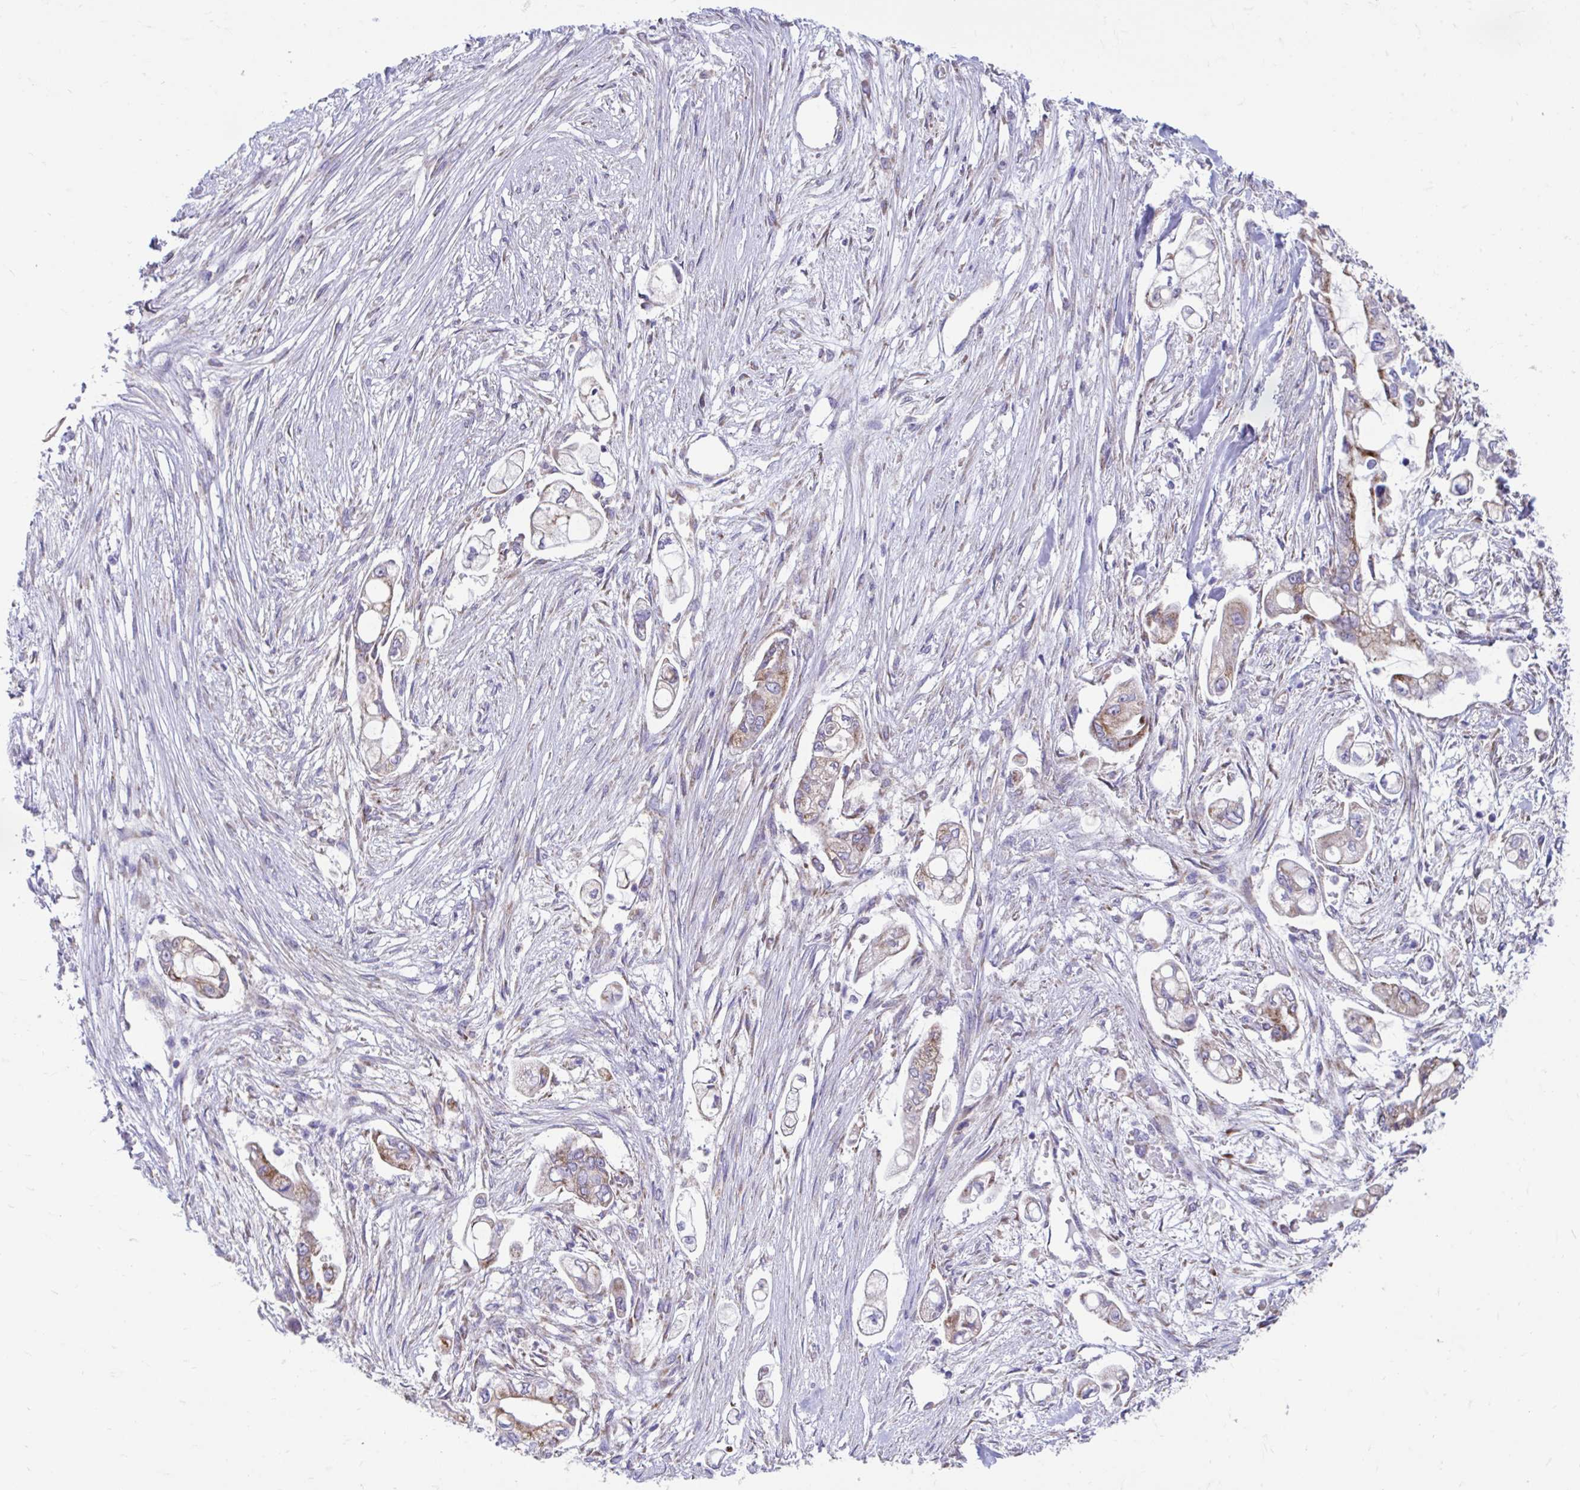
{"staining": {"intensity": "weak", "quantity": "25%-75%", "location": "cytoplasmic/membranous"}, "tissue": "pancreatic cancer", "cell_type": "Tumor cells", "image_type": "cancer", "snomed": [{"axis": "morphology", "description": "Adenocarcinoma, NOS"}, {"axis": "topography", "description": "Pancreas"}], "caption": "Weak cytoplasmic/membranous staining for a protein is seen in about 25%-75% of tumor cells of pancreatic adenocarcinoma using immunohistochemistry.", "gene": "LINGO4", "patient": {"sex": "female", "age": 69}}